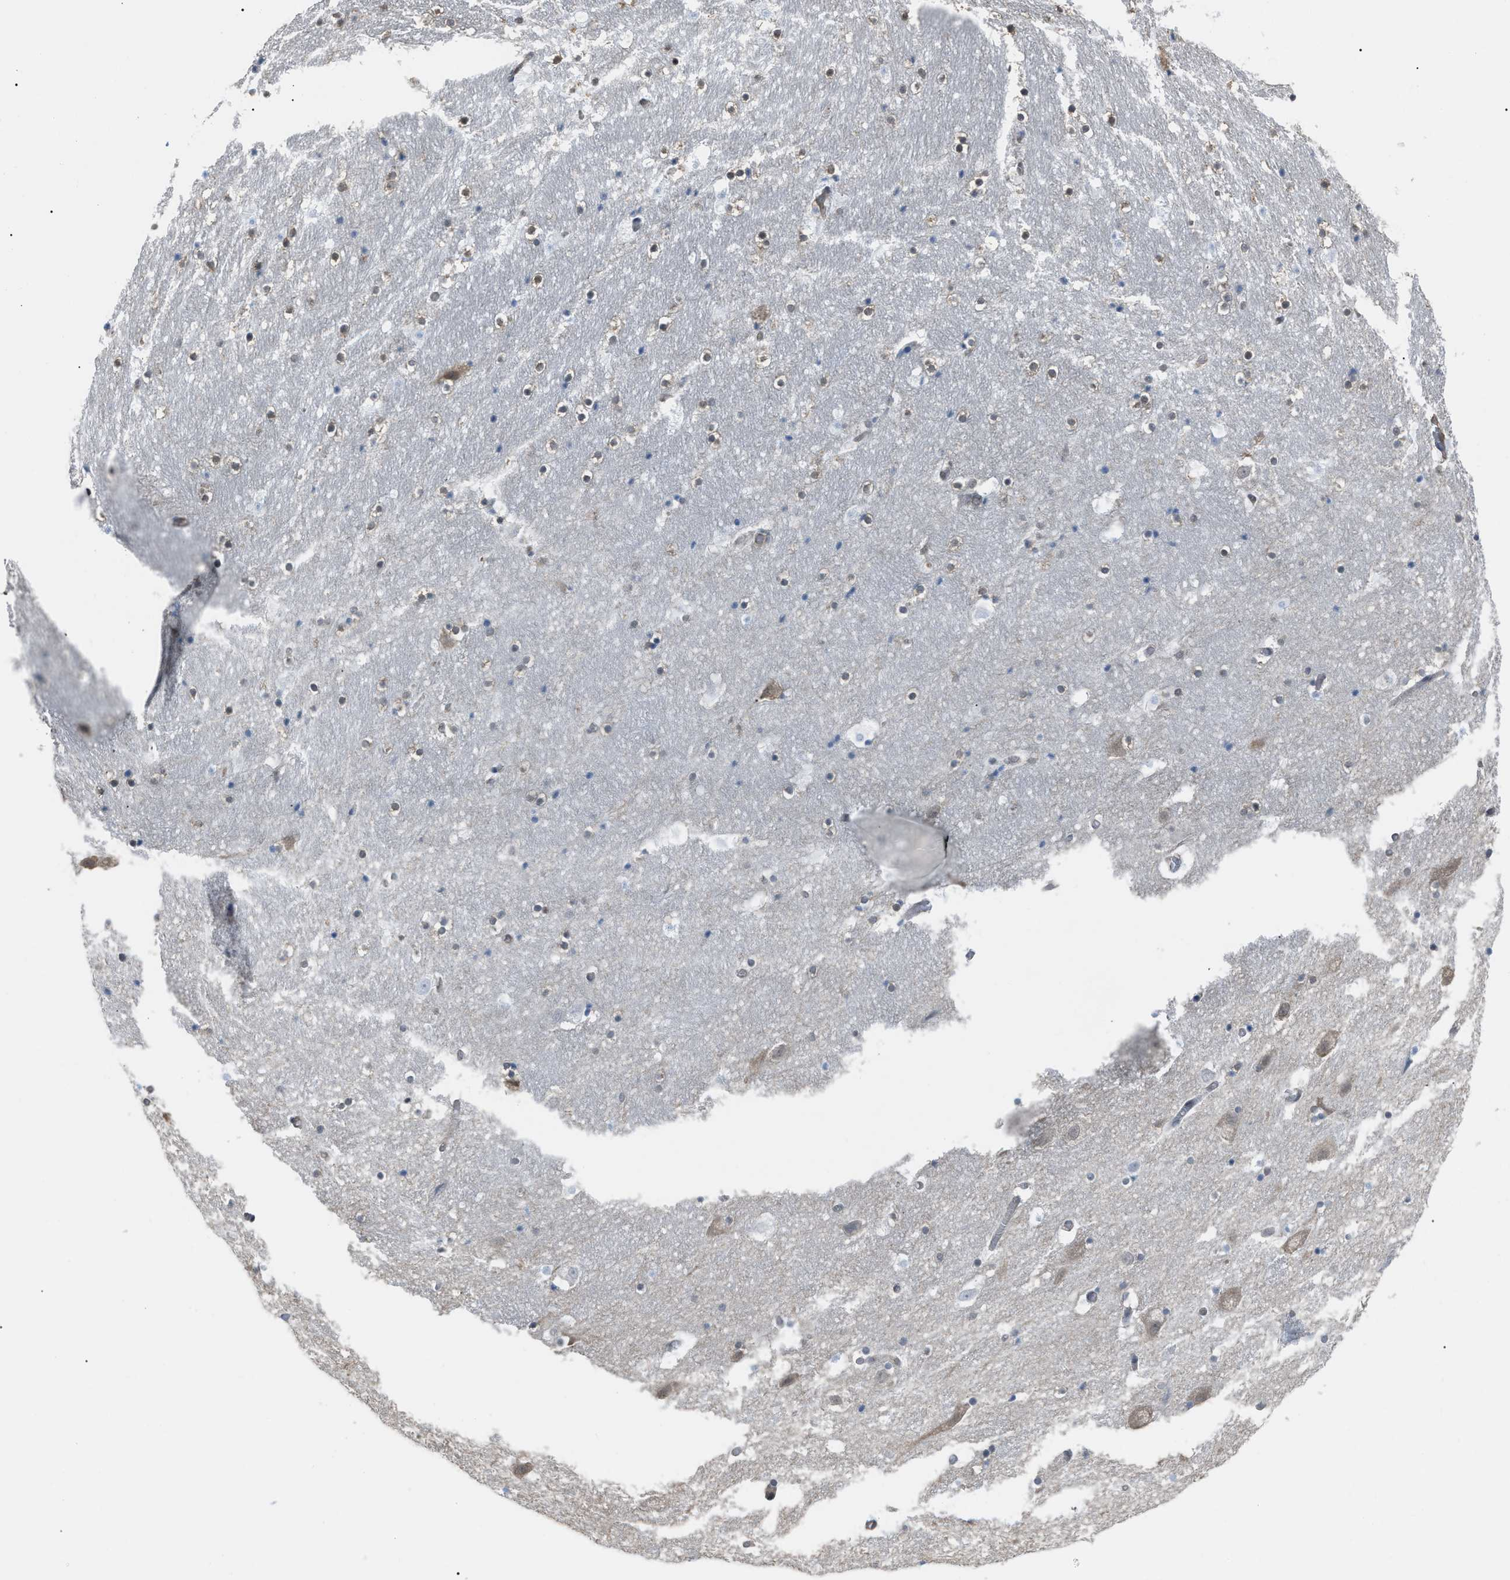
{"staining": {"intensity": "weak", "quantity": "<25%", "location": "cytoplasmic/membranous"}, "tissue": "hippocampus", "cell_type": "Glial cells", "image_type": "normal", "snomed": [{"axis": "morphology", "description": "Normal tissue, NOS"}, {"axis": "topography", "description": "Hippocampus"}], "caption": "This micrograph is of normal hippocampus stained with immunohistochemistry to label a protein in brown with the nuclei are counter-stained blue. There is no expression in glial cells.", "gene": "PDCD5", "patient": {"sex": "male", "age": 45}}